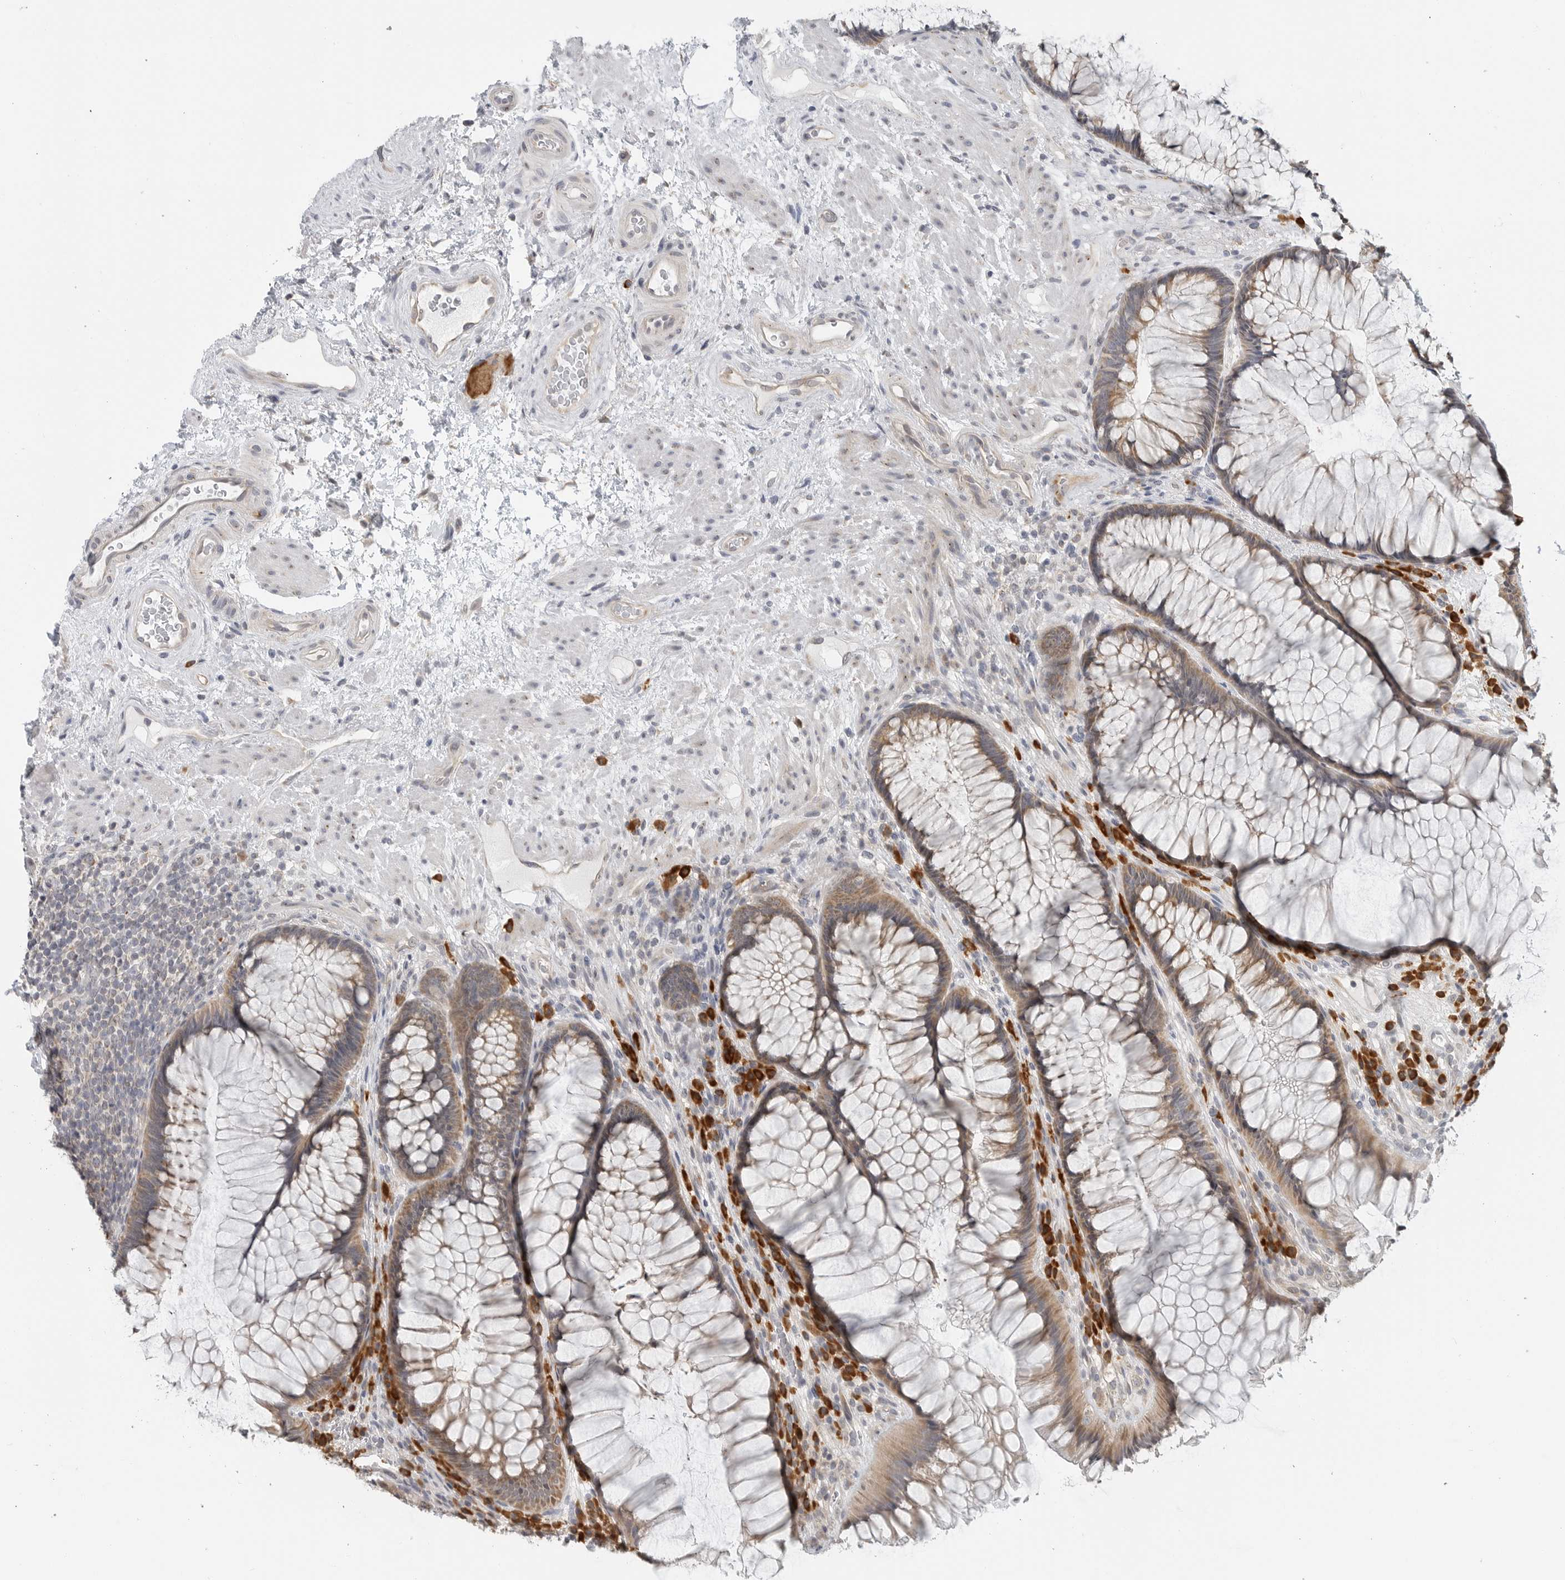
{"staining": {"intensity": "moderate", "quantity": ">75%", "location": "cytoplasmic/membranous"}, "tissue": "rectum", "cell_type": "Glandular cells", "image_type": "normal", "snomed": [{"axis": "morphology", "description": "Normal tissue, NOS"}, {"axis": "topography", "description": "Rectum"}], "caption": "Moderate cytoplasmic/membranous positivity is identified in about >75% of glandular cells in benign rectum.", "gene": "IL12RB2", "patient": {"sex": "male", "age": 51}}